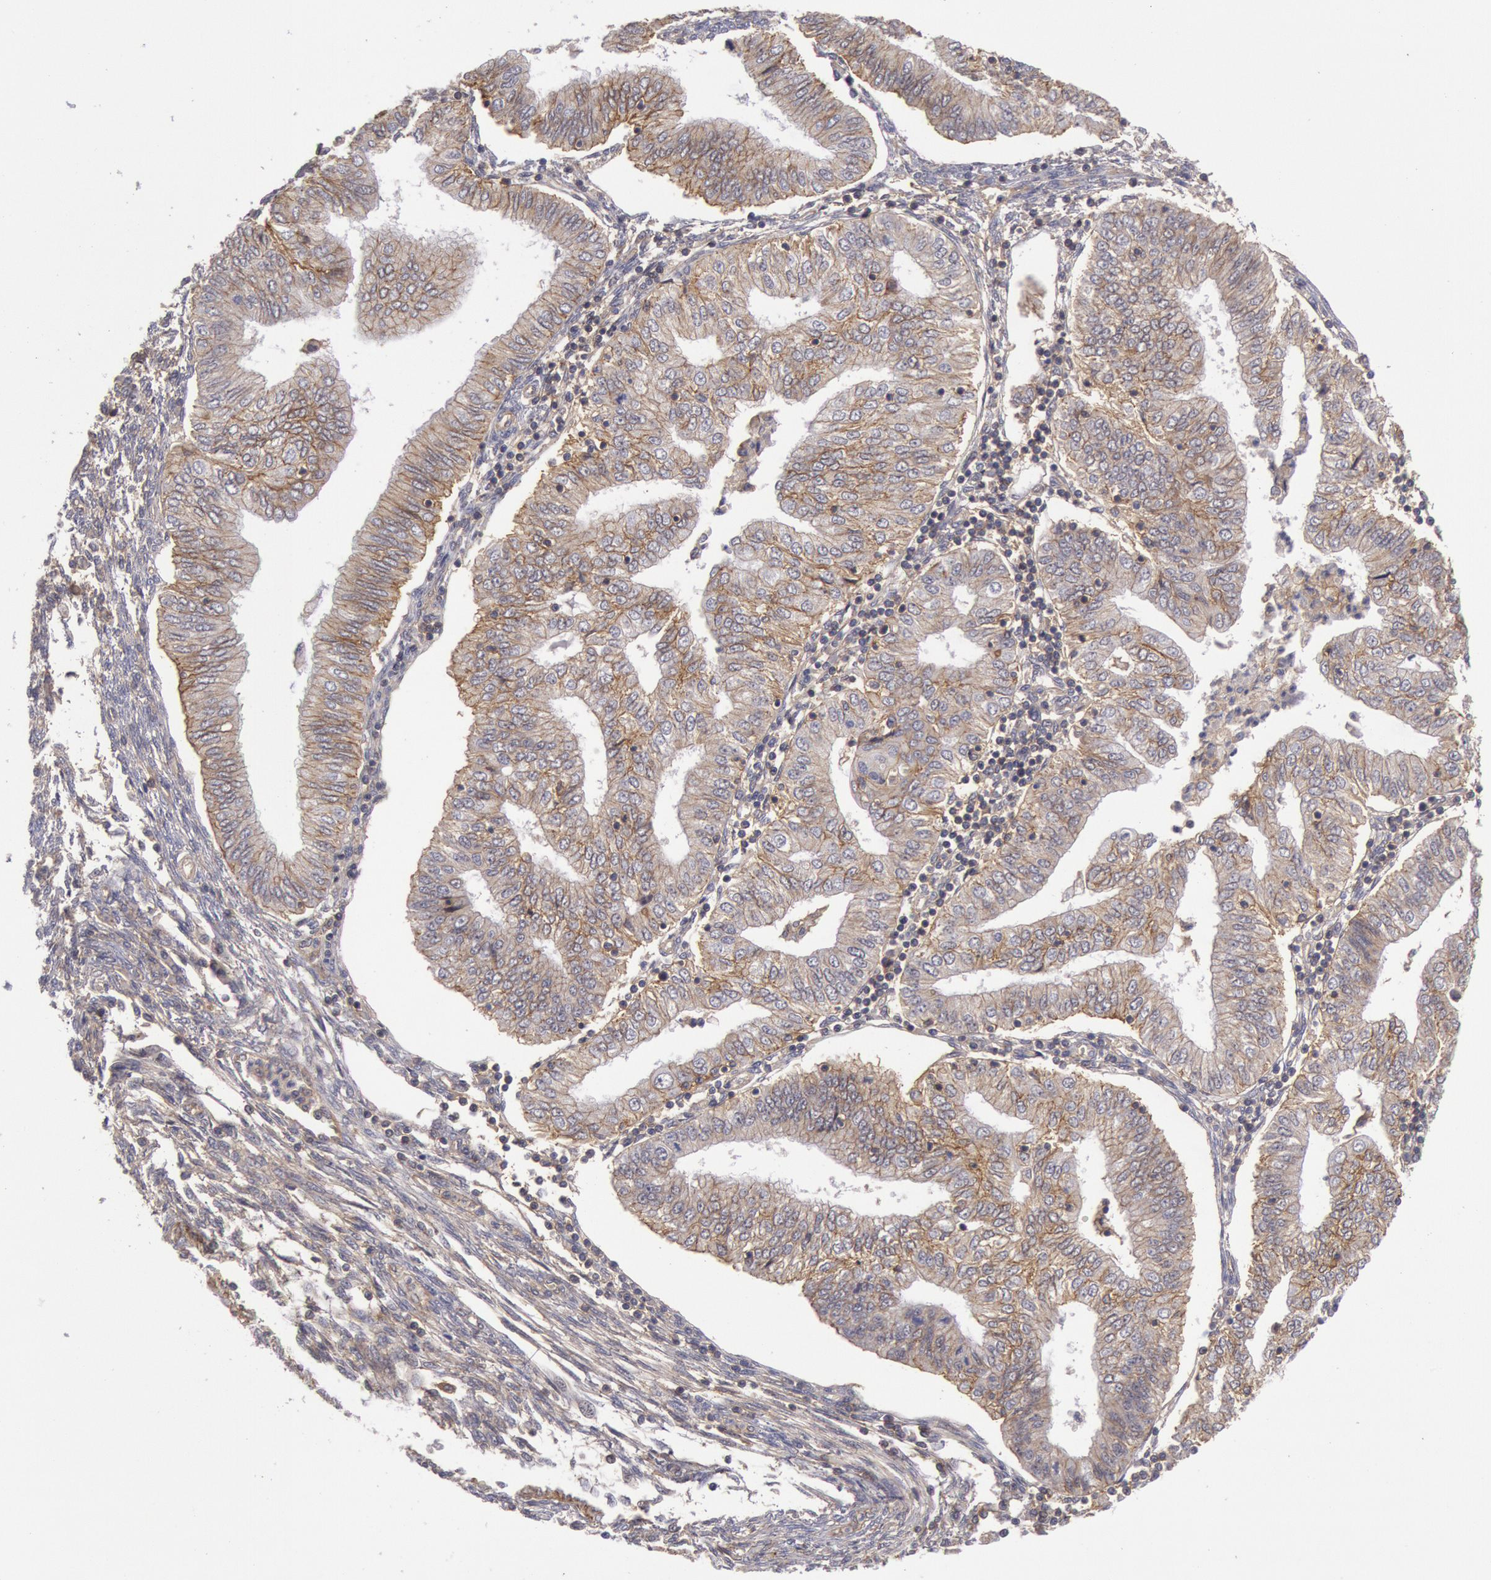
{"staining": {"intensity": "moderate", "quantity": ">75%", "location": "cytoplasmic/membranous"}, "tissue": "endometrial cancer", "cell_type": "Tumor cells", "image_type": "cancer", "snomed": [{"axis": "morphology", "description": "Adenocarcinoma, NOS"}, {"axis": "topography", "description": "Endometrium"}], "caption": "Endometrial cancer stained with IHC displays moderate cytoplasmic/membranous expression in about >75% of tumor cells.", "gene": "STX4", "patient": {"sex": "female", "age": 51}}